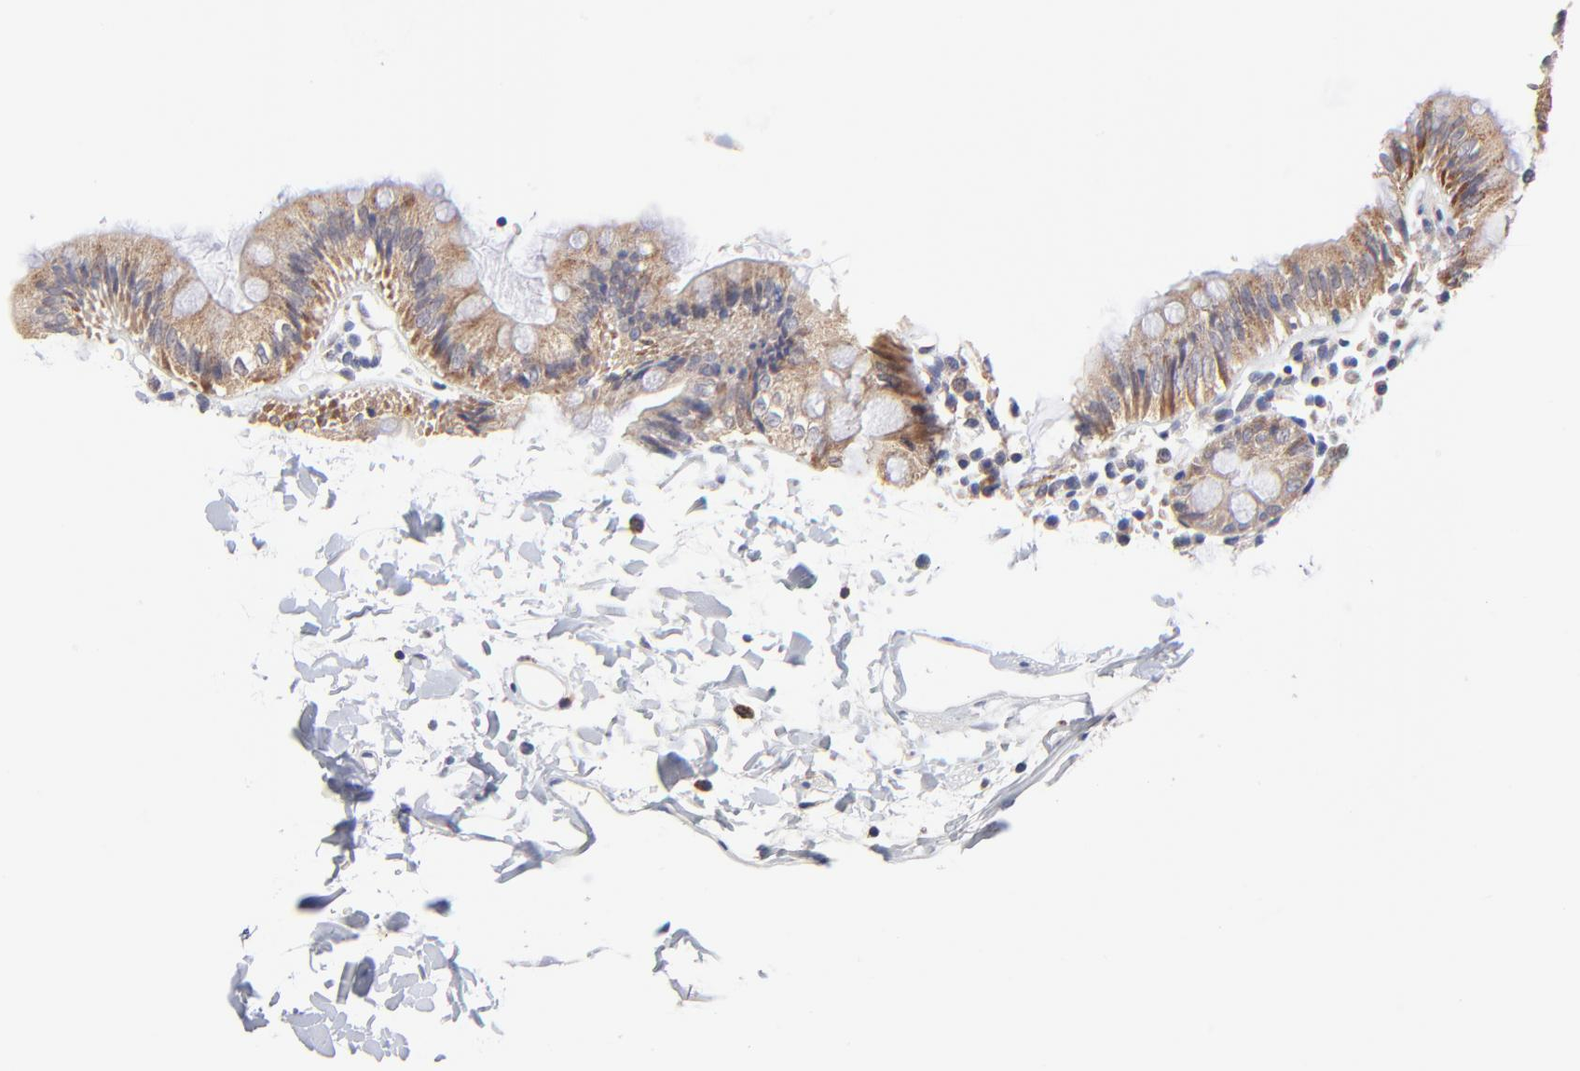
{"staining": {"intensity": "negative", "quantity": "none", "location": "none"}, "tissue": "colon", "cell_type": "Endothelial cells", "image_type": "normal", "snomed": [{"axis": "morphology", "description": "Normal tissue, NOS"}, {"axis": "topography", "description": "Colon"}], "caption": "The histopathology image shows no significant staining in endothelial cells of colon.", "gene": "FBXL12", "patient": {"sex": "male", "age": 14}}